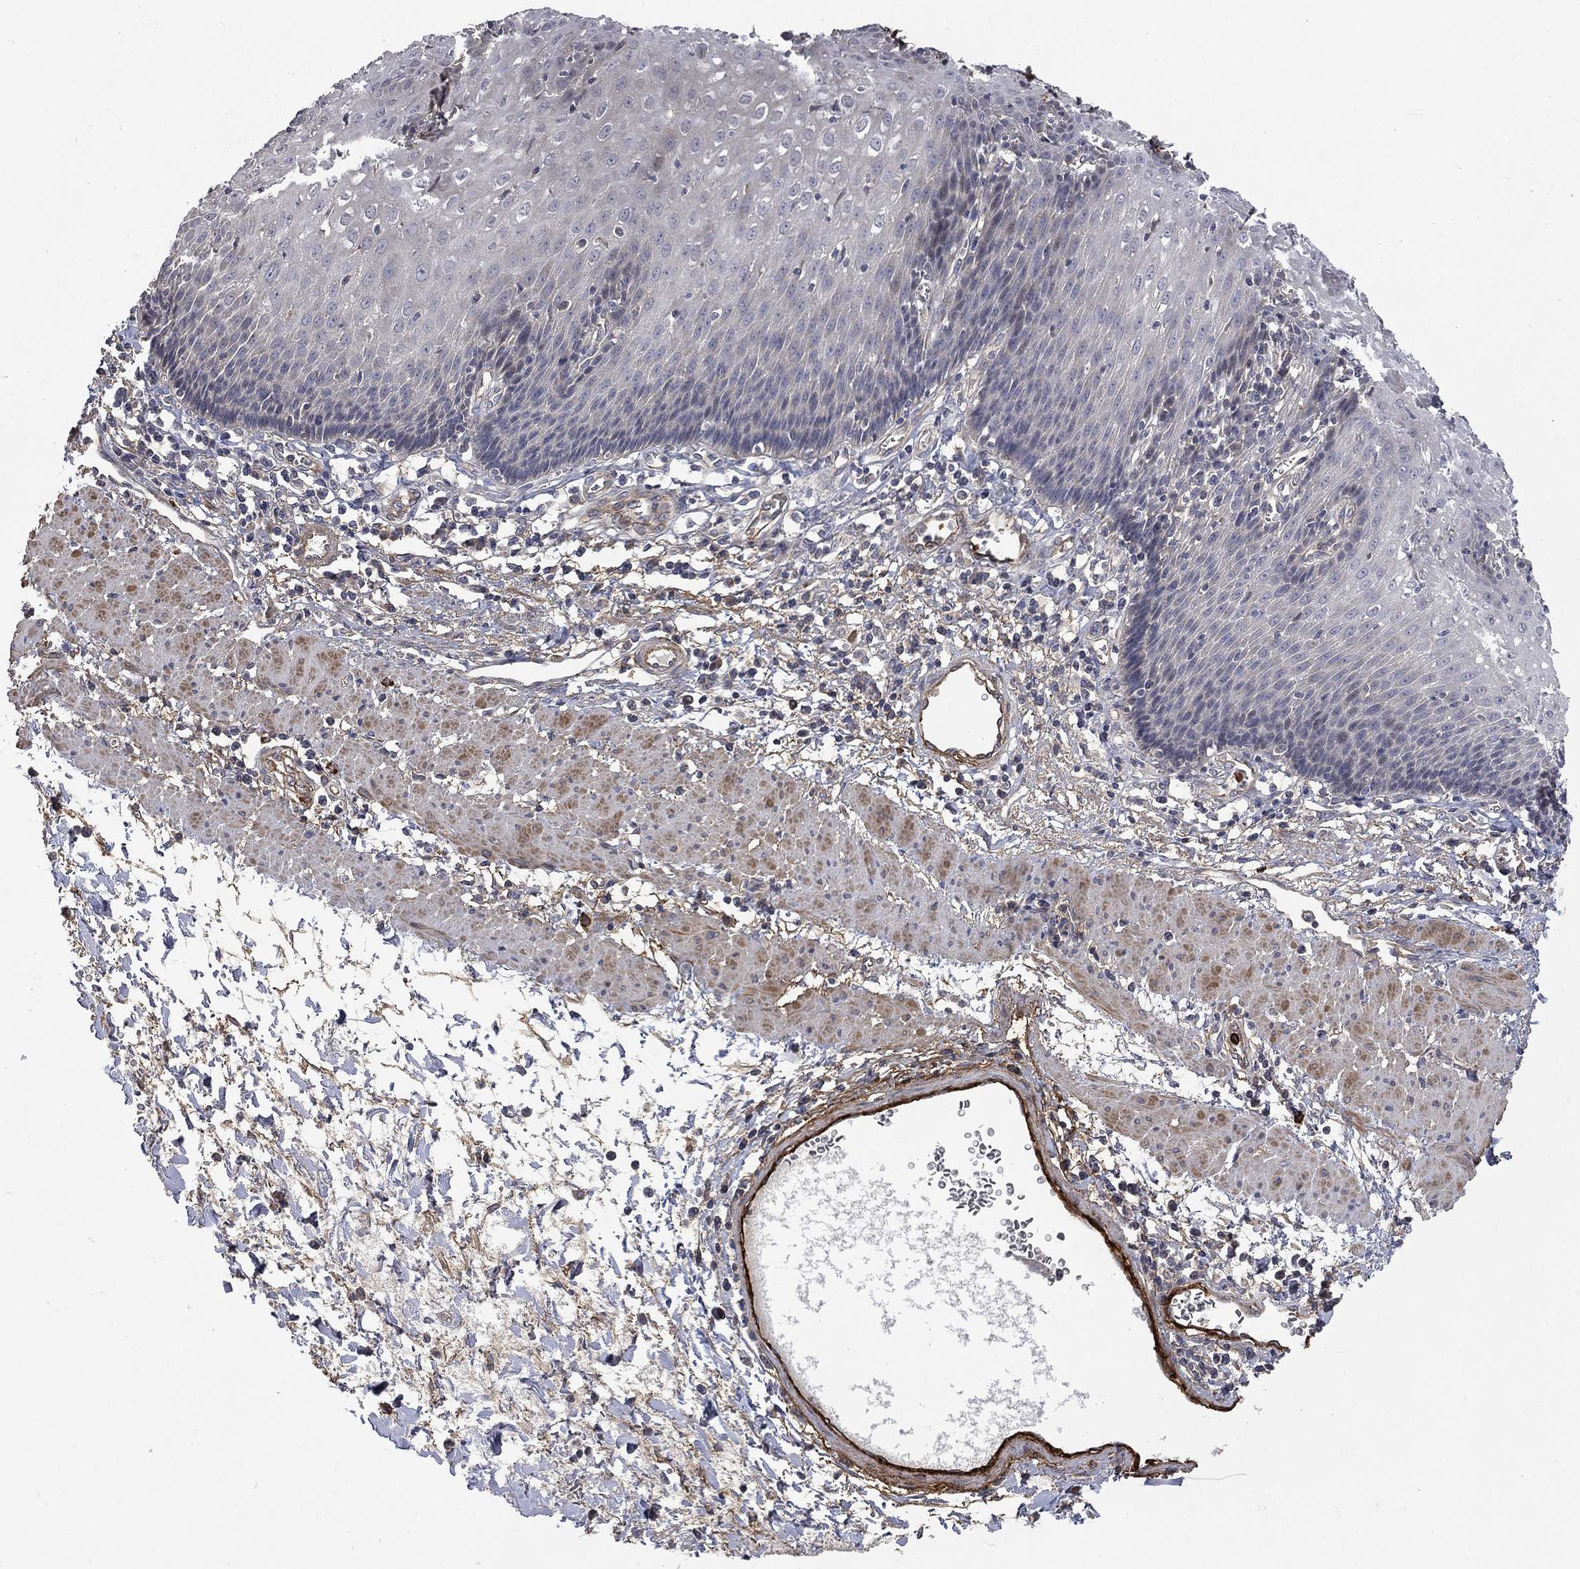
{"staining": {"intensity": "negative", "quantity": "none", "location": "none"}, "tissue": "esophagus", "cell_type": "Squamous epithelial cells", "image_type": "normal", "snomed": [{"axis": "morphology", "description": "Normal tissue, NOS"}, {"axis": "topography", "description": "Esophagus"}], "caption": "A high-resolution histopathology image shows IHC staining of normal esophagus, which exhibits no significant expression in squamous epithelial cells.", "gene": "VCAN", "patient": {"sex": "male", "age": 57}}